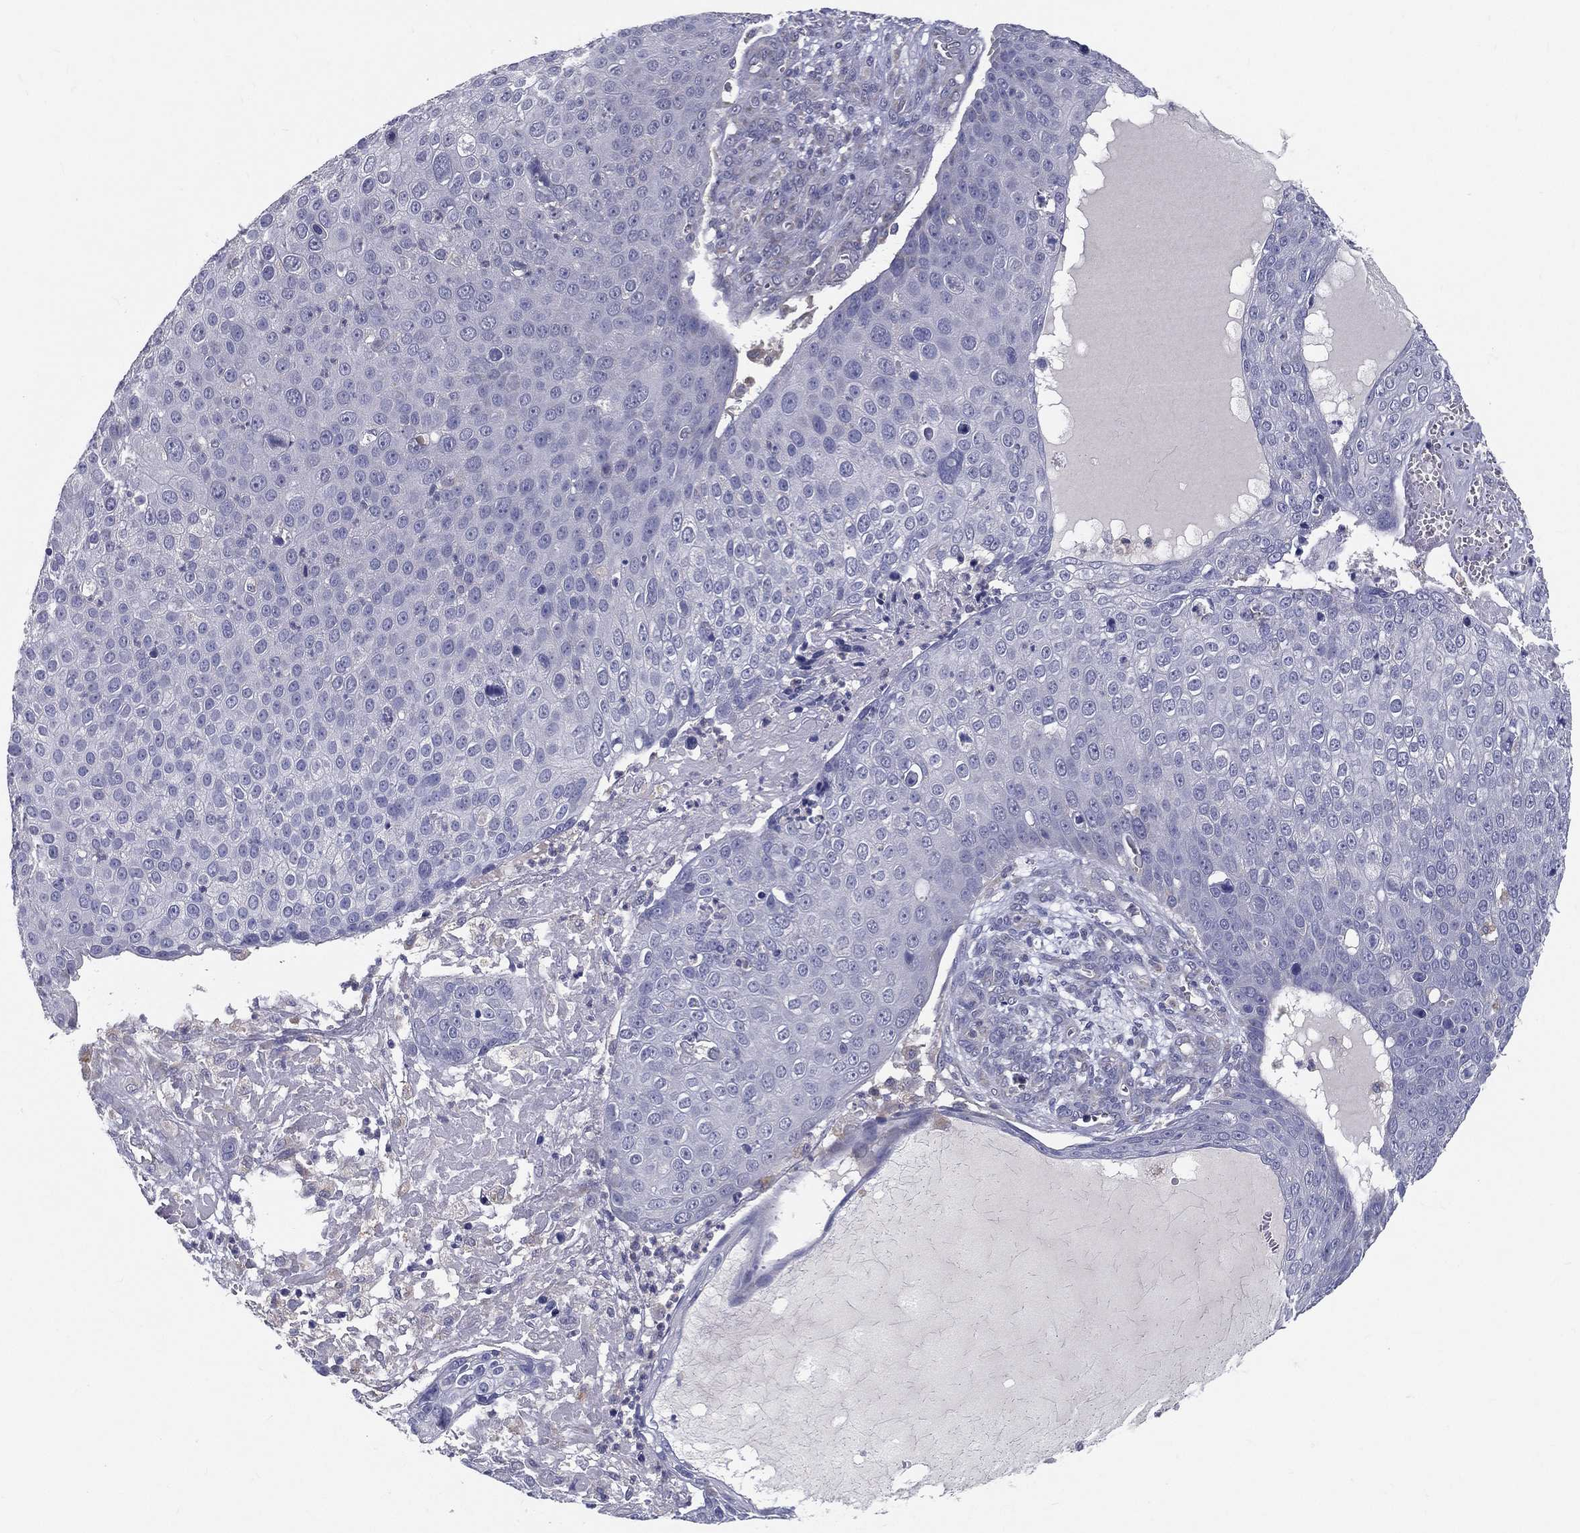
{"staining": {"intensity": "negative", "quantity": "none", "location": "none"}, "tissue": "skin cancer", "cell_type": "Tumor cells", "image_type": "cancer", "snomed": [{"axis": "morphology", "description": "Squamous cell carcinoma, NOS"}, {"axis": "topography", "description": "Skin"}], "caption": "This is an IHC image of skin cancer (squamous cell carcinoma). There is no expression in tumor cells.", "gene": "PCSK1", "patient": {"sex": "male", "age": 71}}